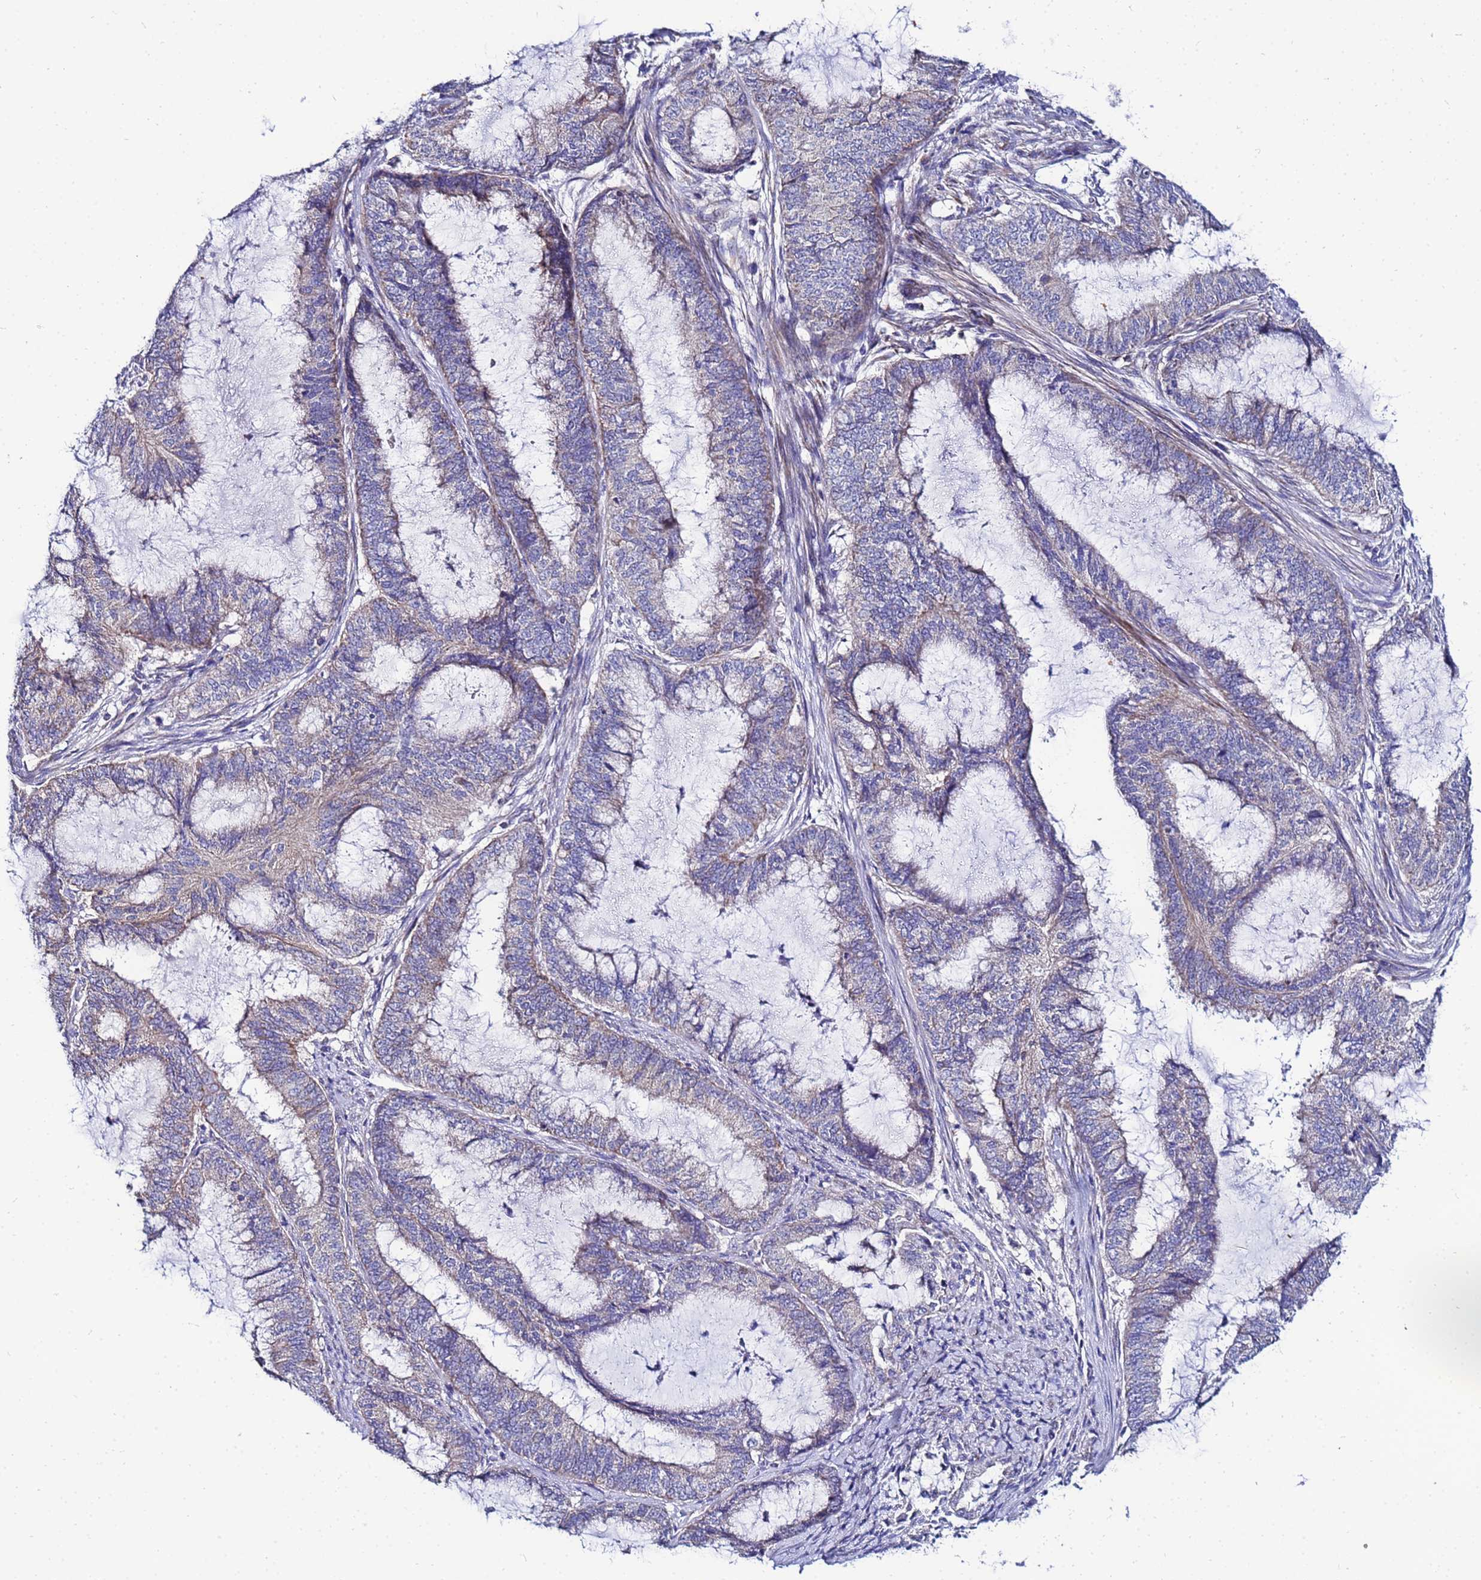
{"staining": {"intensity": "moderate", "quantity": "25%-75%", "location": "cytoplasmic/membranous"}, "tissue": "endometrial cancer", "cell_type": "Tumor cells", "image_type": "cancer", "snomed": [{"axis": "morphology", "description": "Adenocarcinoma, NOS"}, {"axis": "topography", "description": "Endometrium"}], "caption": "This image reveals immunohistochemistry staining of human endometrial cancer, with medium moderate cytoplasmic/membranous expression in approximately 25%-75% of tumor cells.", "gene": "FAHD2A", "patient": {"sex": "female", "age": 51}}